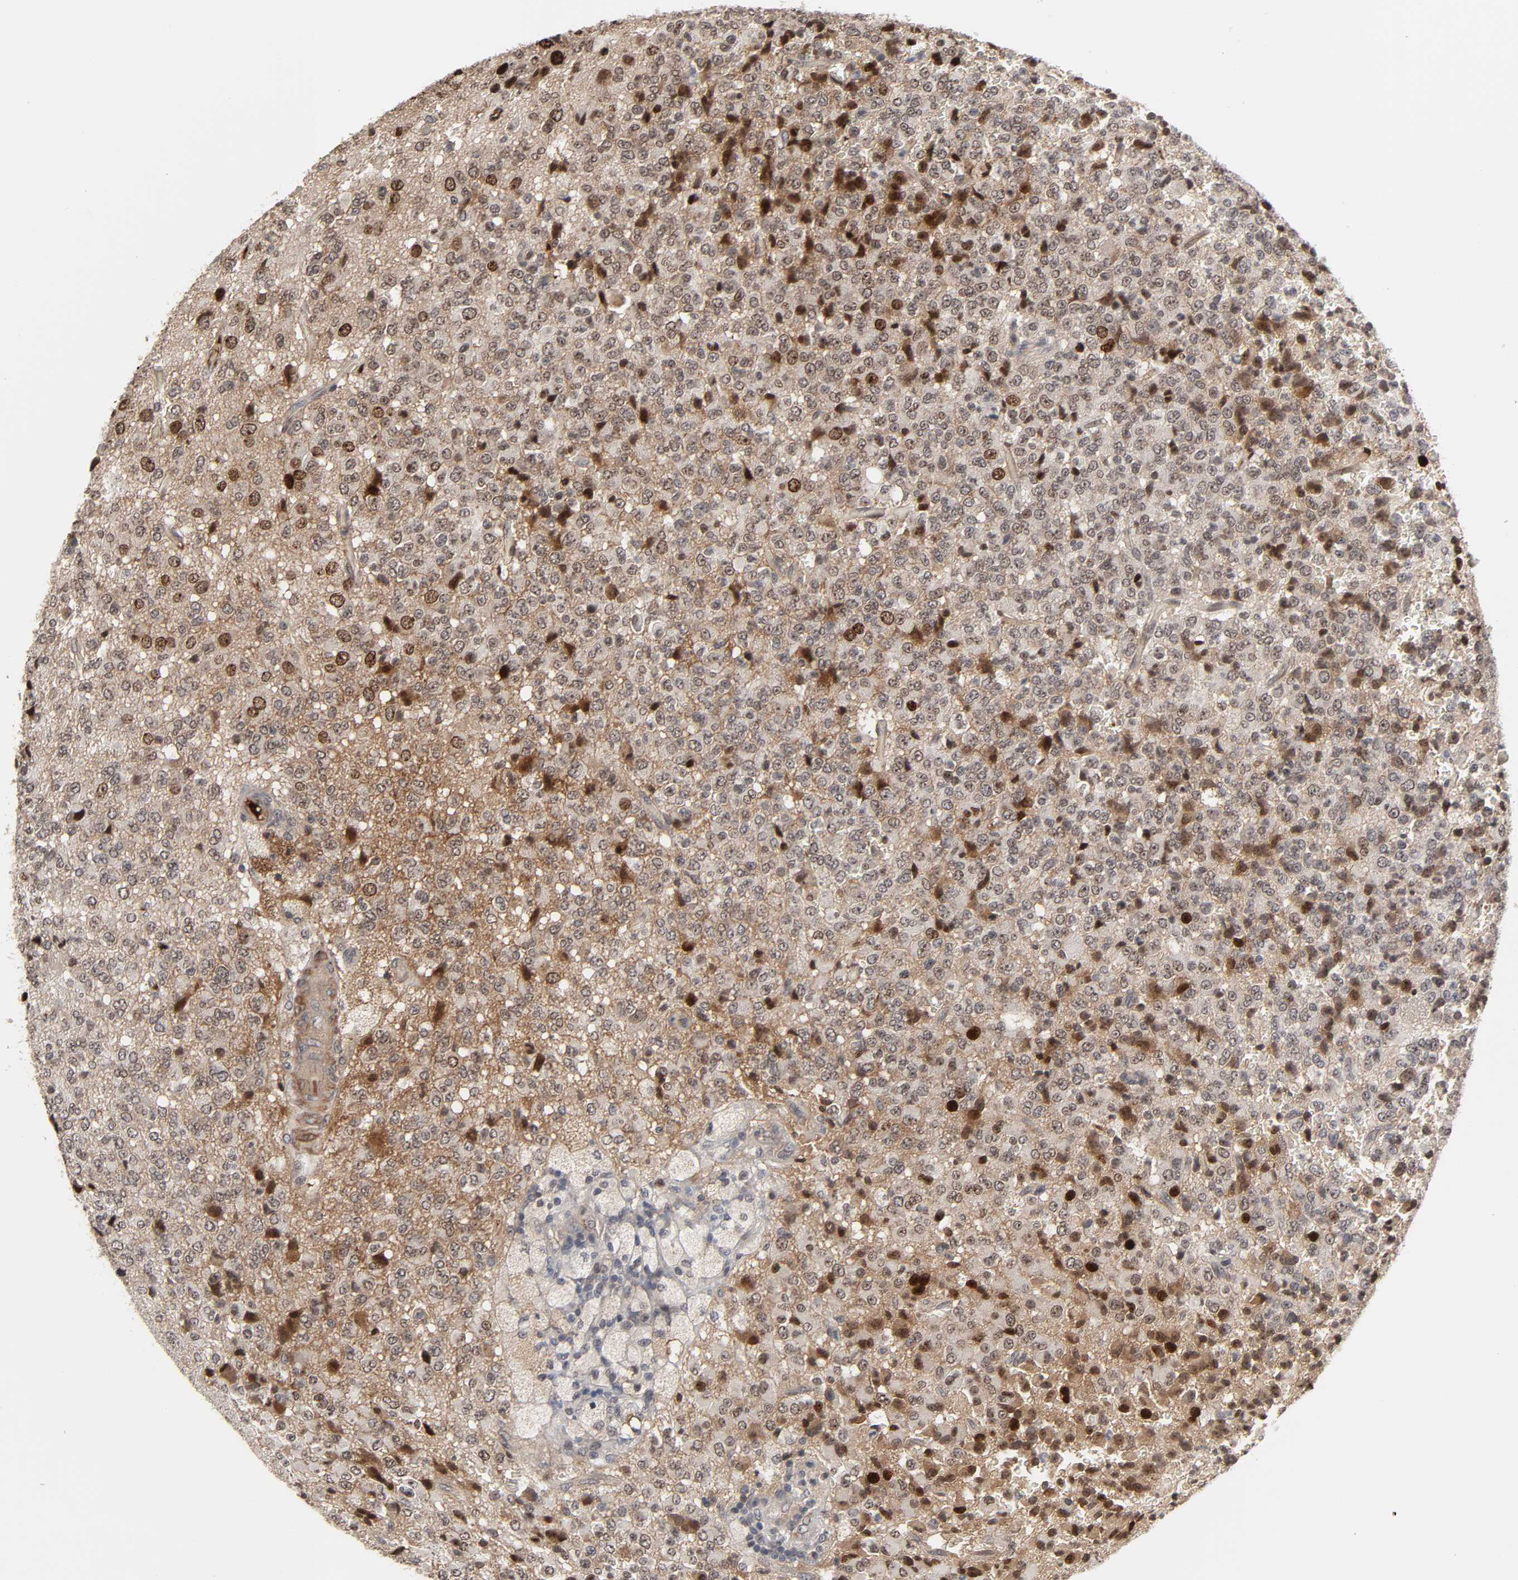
{"staining": {"intensity": "strong", "quantity": ">75%", "location": "cytoplasmic/membranous,nuclear"}, "tissue": "glioma", "cell_type": "Tumor cells", "image_type": "cancer", "snomed": [{"axis": "morphology", "description": "Glioma, malignant, High grade"}, {"axis": "topography", "description": "pancreas cauda"}], "caption": "Glioma was stained to show a protein in brown. There is high levels of strong cytoplasmic/membranous and nuclear positivity in approximately >75% of tumor cells. Ihc stains the protein of interest in brown and the nuclei are stained blue.", "gene": "CPN2", "patient": {"sex": "male", "age": 60}}